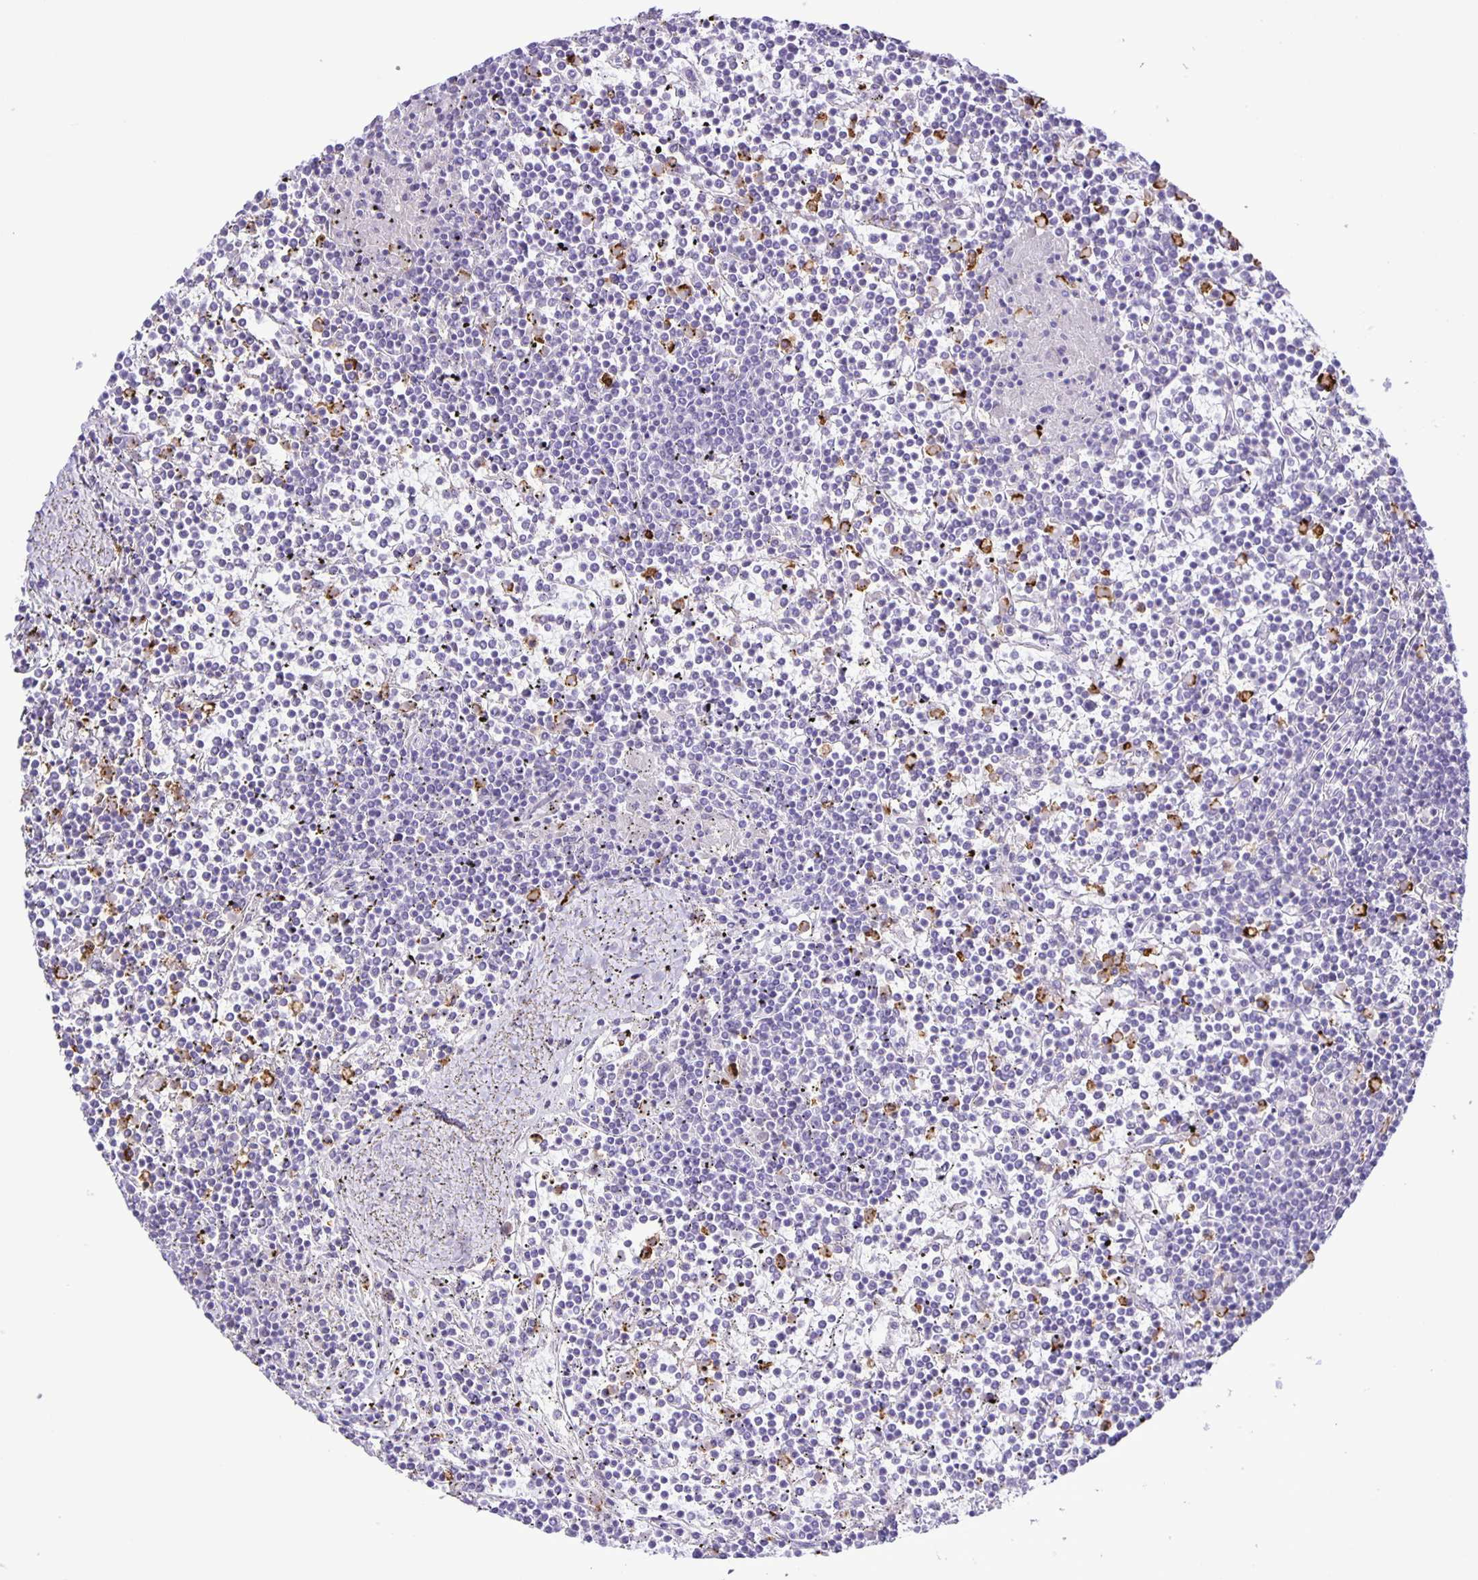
{"staining": {"intensity": "negative", "quantity": "none", "location": "none"}, "tissue": "lymphoma", "cell_type": "Tumor cells", "image_type": "cancer", "snomed": [{"axis": "morphology", "description": "Malignant lymphoma, non-Hodgkin's type, Low grade"}, {"axis": "topography", "description": "Spleen"}], "caption": "Tumor cells are negative for protein expression in human malignant lymphoma, non-Hodgkin's type (low-grade).", "gene": "ADCK1", "patient": {"sex": "female", "age": 19}}